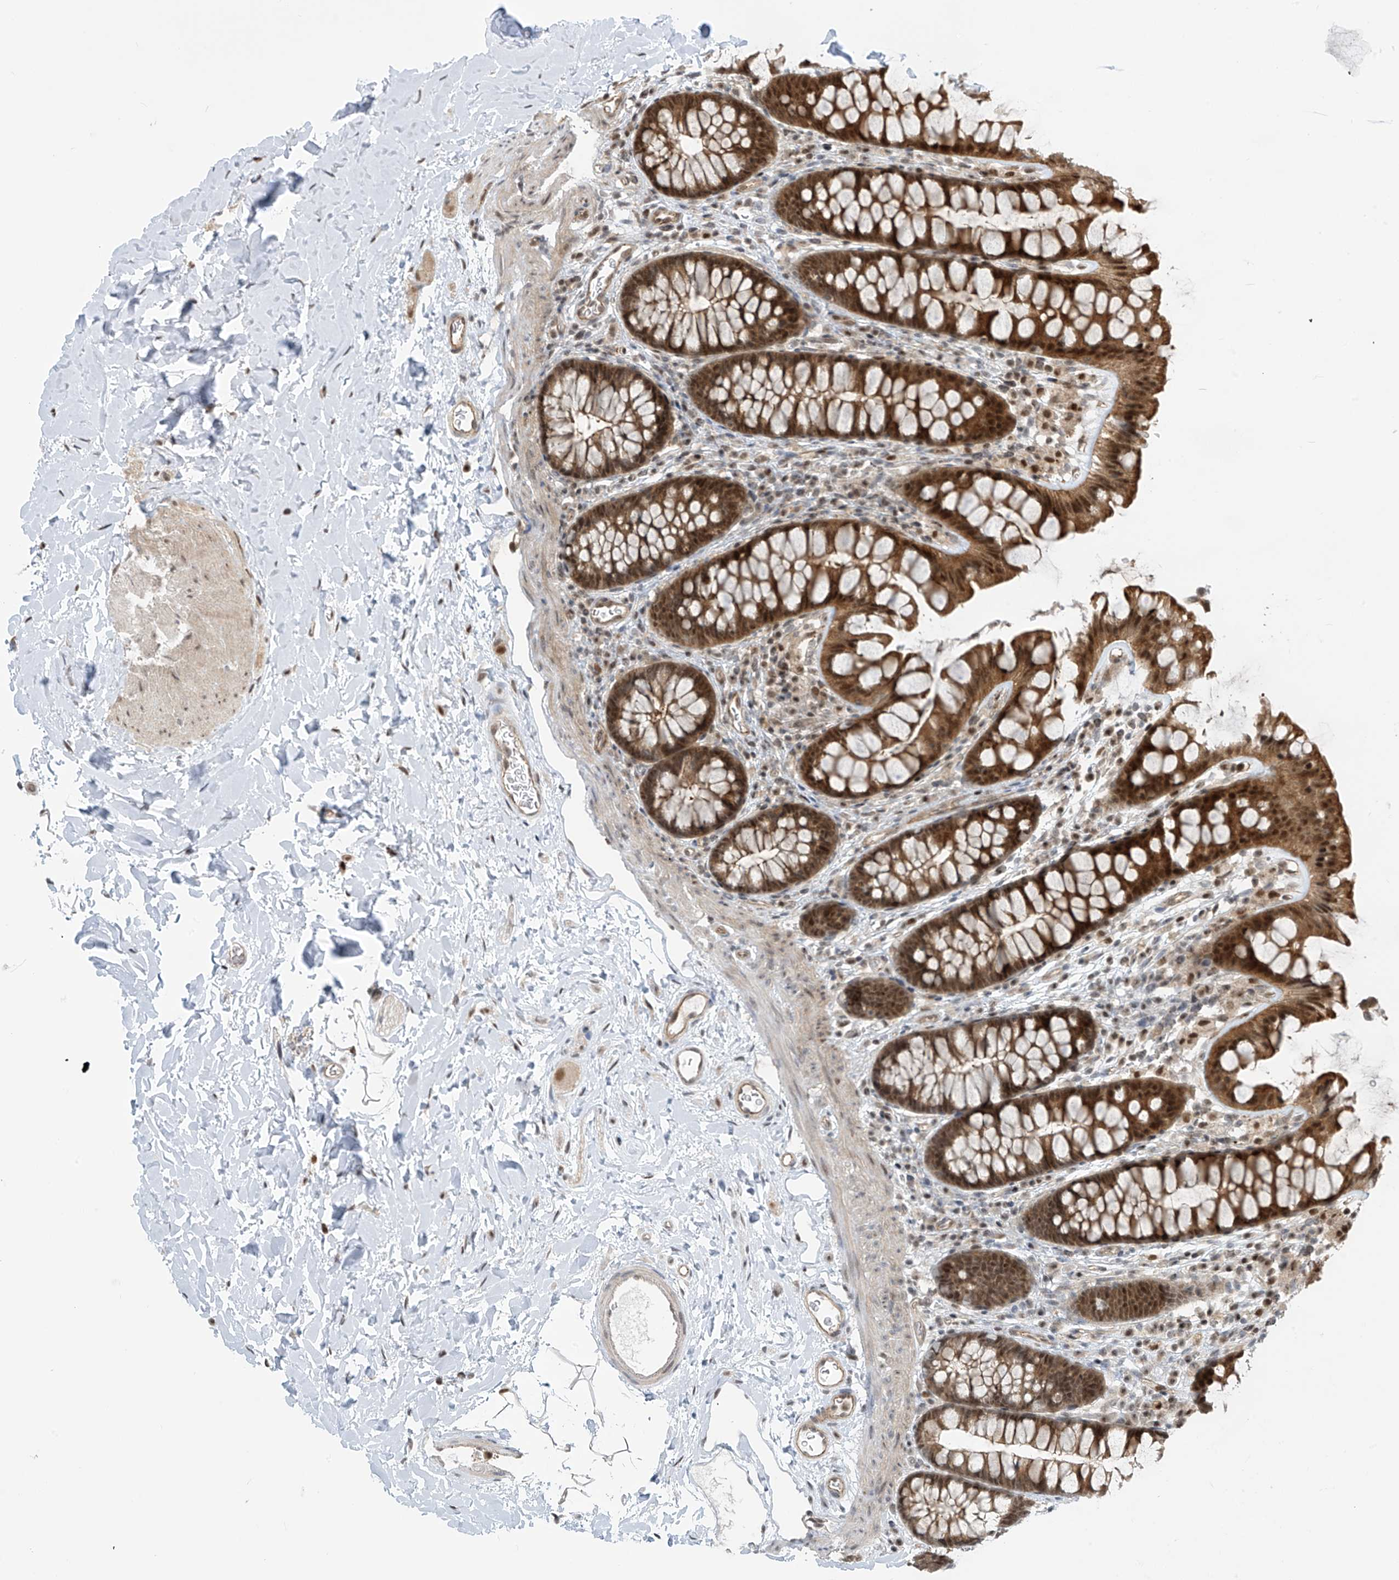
{"staining": {"intensity": "moderate", "quantity": ">75%", "location": "cytoplasmic/membranous"}, "tissue": "colon", "cell_type": "Endothelial cells", "image_type": "normal", "snomed": [{"axis": "morphology", "description": "Normal tissue, NOS"}, {"axis": "topography", "description": "Colon"}], "caption": "About >75% of endothelial cells in benign colon demonstrate moderate cytoplasmic/membranous protein expression as visualized by brown immunohistochemical staining.", "gene": "LAGE3", "patient": {"sex": "female", "age": 62}}